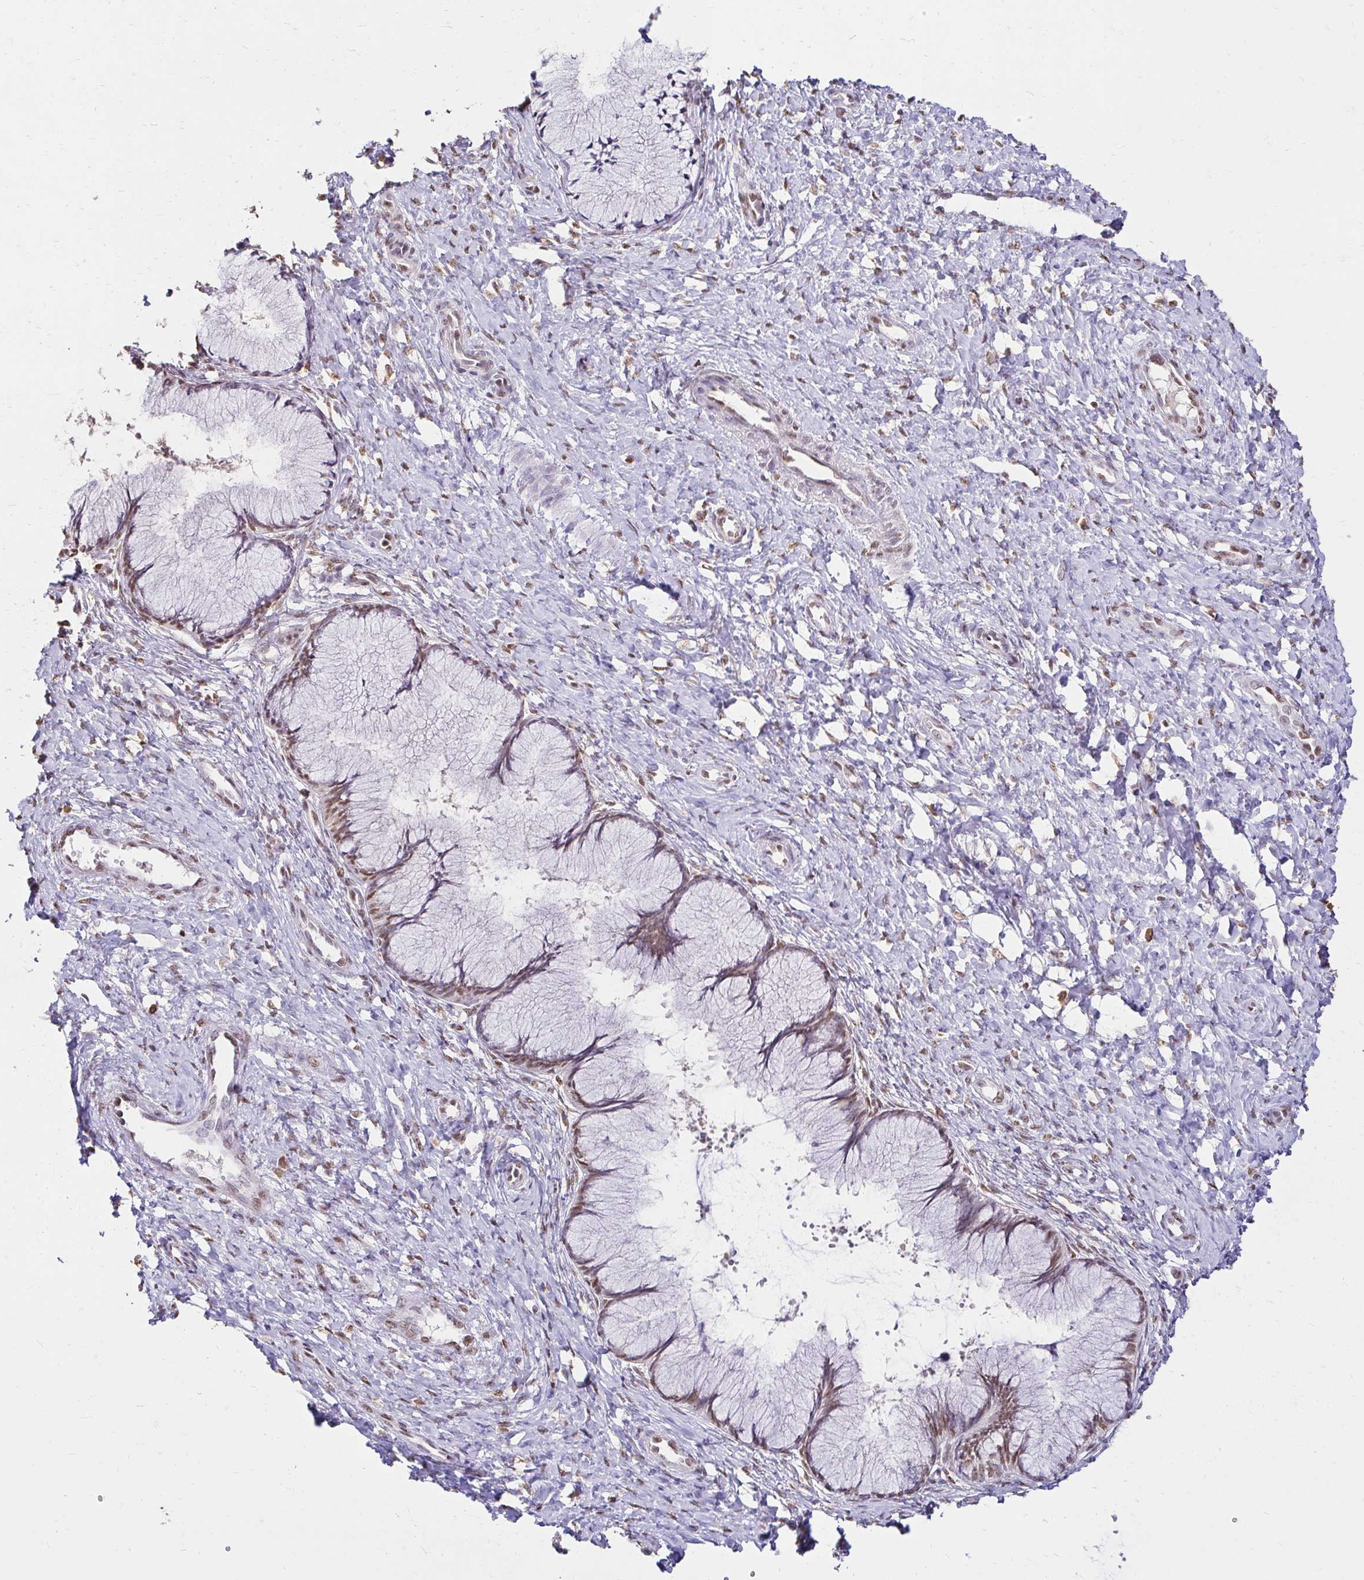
{"staining": {"intensity": "moderate", "quantity": "25%-75%", "location": "nuclear"}, "tissue": "cervix", "cell_type": "Glandular cells", "image_type": "normal", "snomed": [{"axis": "morphology", "description": "Normal tissue, NOS"}, {"axis": "topography", "description": "Cervix"}], "caption": "Immunohistochemical staining of benign human cervix displays medium levels of moderate nuclear positivity in approximately 25%-75% of glandular cells.", "gene": "RIMS4", "patient": {"sex": "female", "age": 37}}